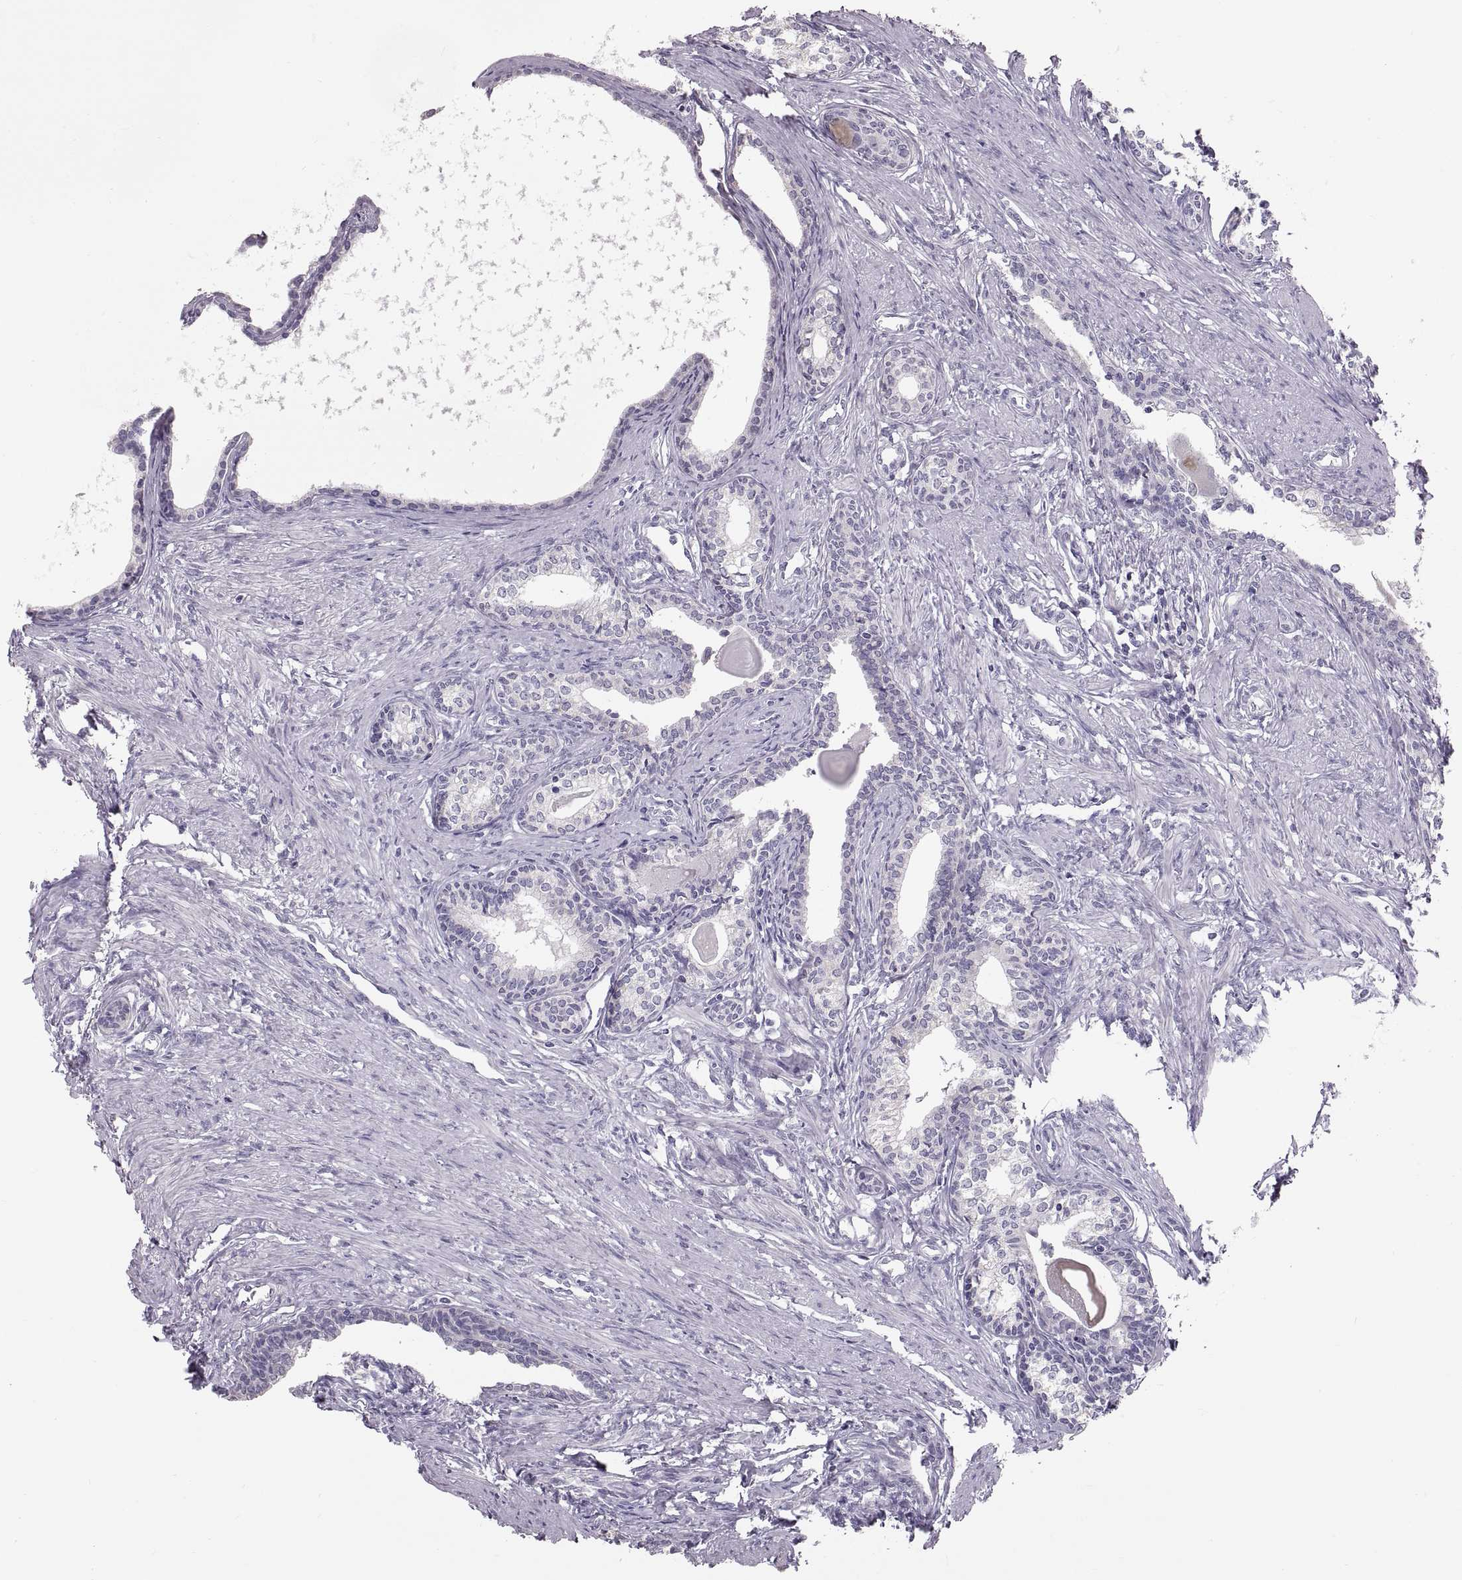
{"staining": {"intensity": "negative", "quantity": "none", "location": "none"}, "tissue": "prostate", "cell_type": "Glandular cells", "image_type": "normal", "snomed": [{"axis": "morphology", "description": "Normal tissue, NOS"}, {"axis": "topography", "description": "Prostate"}], "caption": "Protein analysis of unremarkable prostate shows no significant staining in glandular cells. (Stains: DAB (3,3'-diaminobenzidine) immunohistochemistry (IHC) with hematoxylin counter stain, Microscopy: brightfield microscopy at high magnification).", "gene": "WBP2NL", "patient": {"sex": "male", "age": 60}}